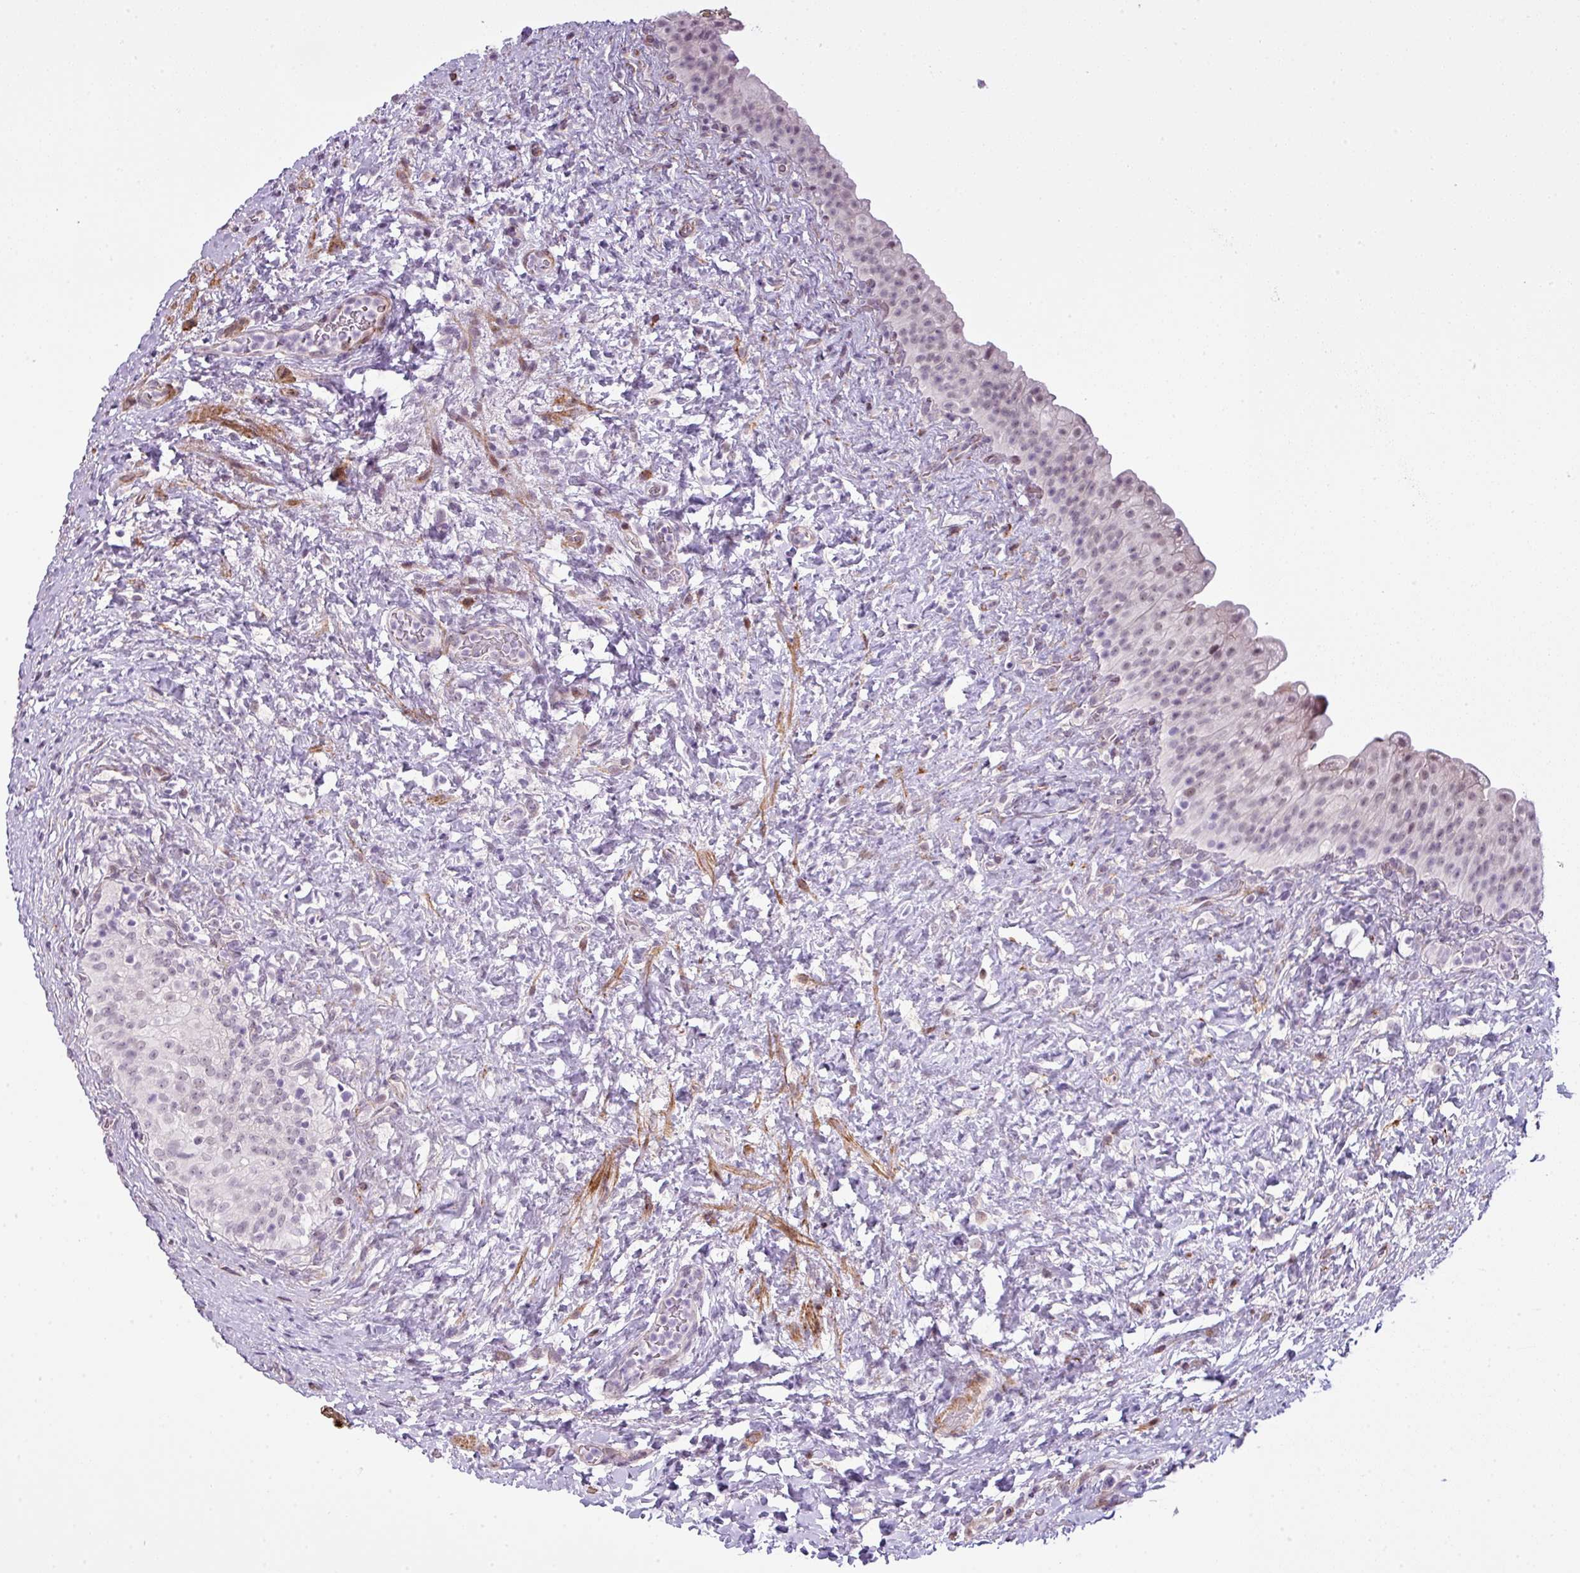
{"staining": {"intensity": "weak", "quantity": "25%-75%", "location": "nuclear"}, "tissue": "urinary bladder", "cell_type": "Urothelial cells", "image_type": "normal", "snomed": [{"axis": "morphology", "description": "Normal tissue, NOS"}, {"axis": "topography", "description": "Urinary bladder"}], "caption": "The micrograph demonstrates immunohistochemical staining of unremarkable urinary bladder. There is weak nuclear positivity is present in approximately 25%-75% of urothelial cells. (DAB (3,3'-diaminobenzidine) IHC with brightfield microscopy, high magnification).", "gene": "ZNF688", "patient": {"sex": "female", "age": 27}}